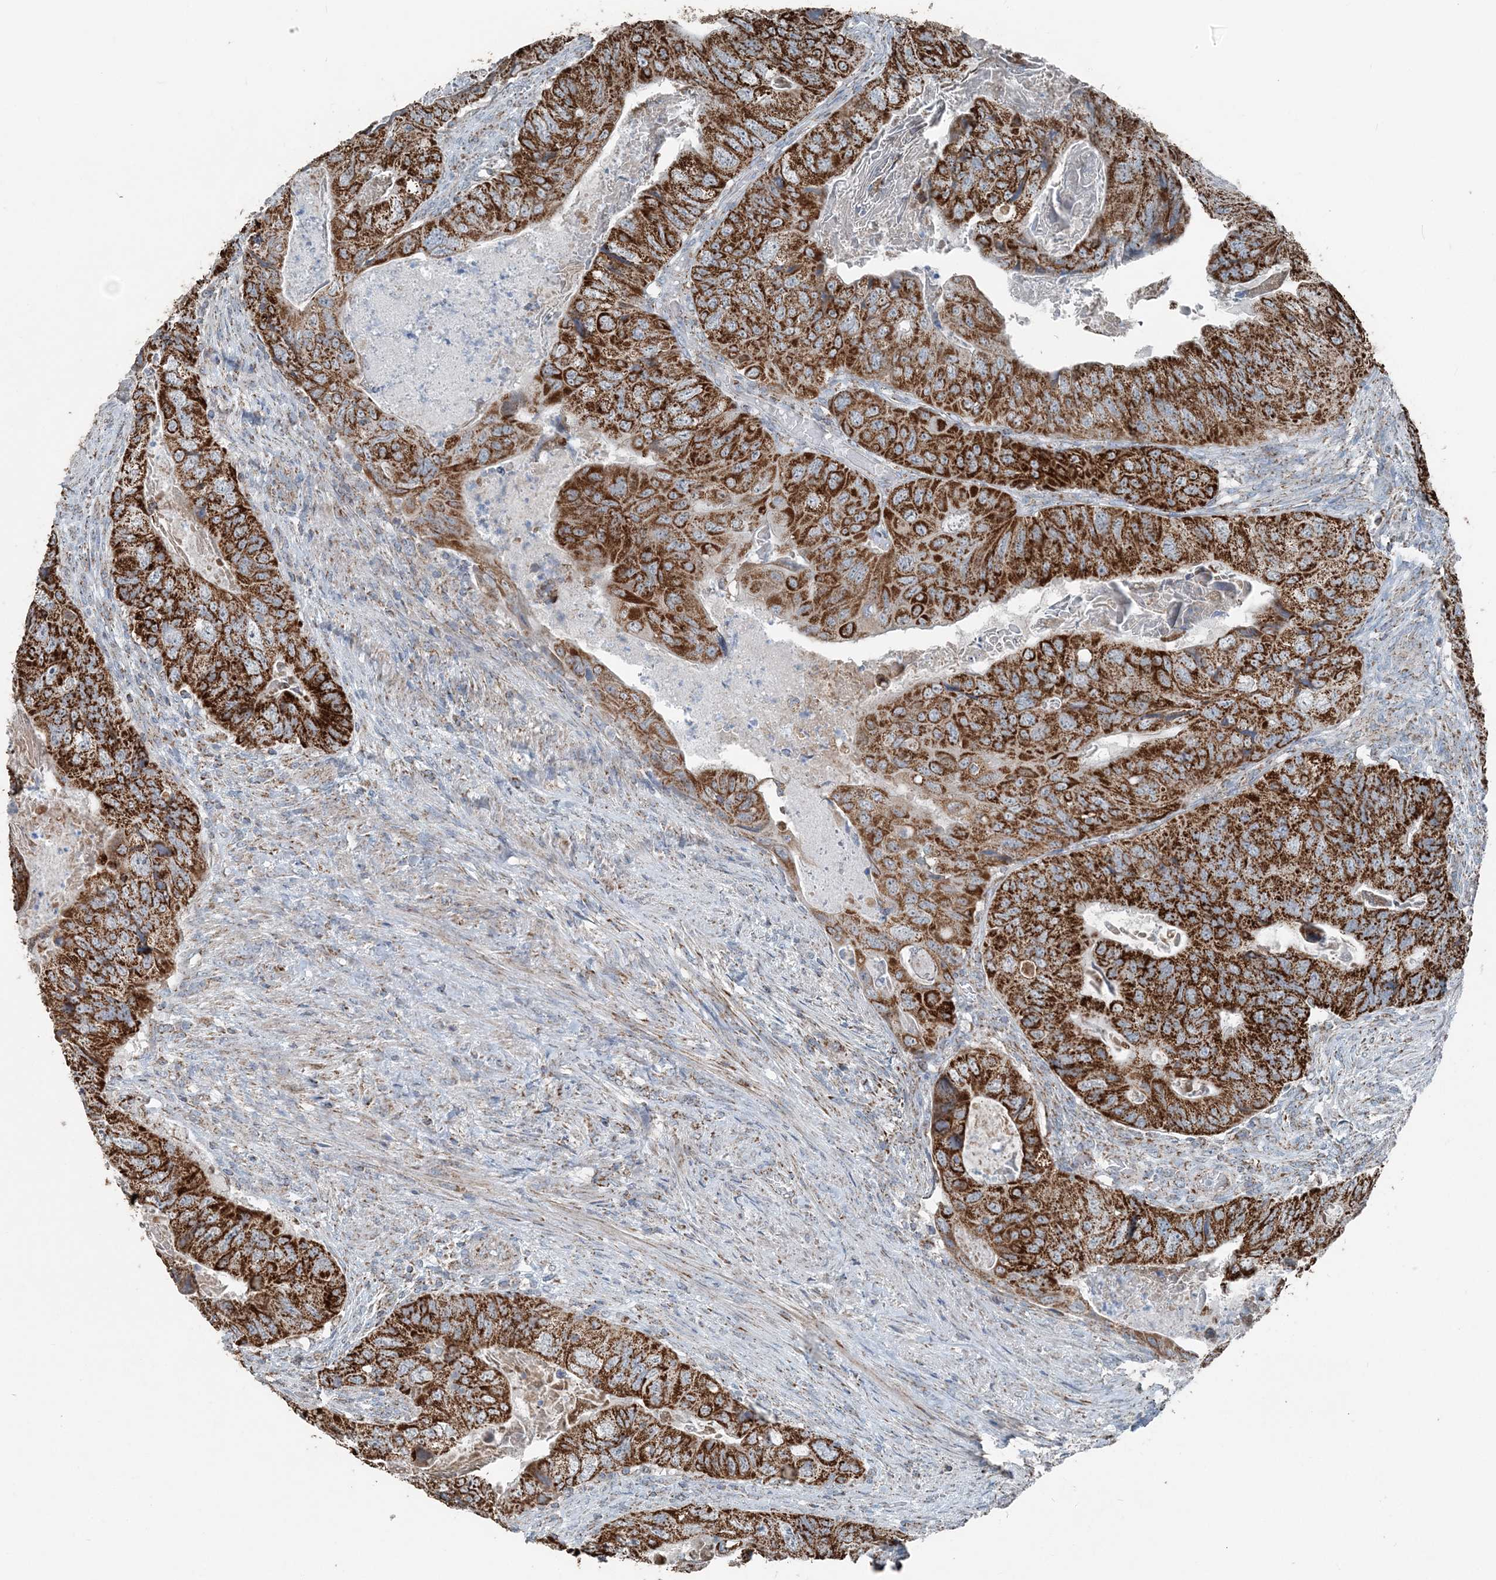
{"staining": {"intensity": "strong", "quantity": ">75%", "location": "cytoplasmic/membranous"}, "tissue": "colorectal cancer", "cell_type": "Tumor cells", "image_type": "cancer", "snomed": [{"axis": "morphology", "description": "Adenocarcinoma, NOS"}, {"axis": "topography", "description": "Rectum"}], "caption": "Approximately >75% of tumor cells in adenocarcinoma (colorectal) demonstrate strong cytoplasmic/membranous protein expression as visualized by brown immunohistochemical staining.", "gene": "SUCLG1", "patient": {"sex": "male", "age": 63}}